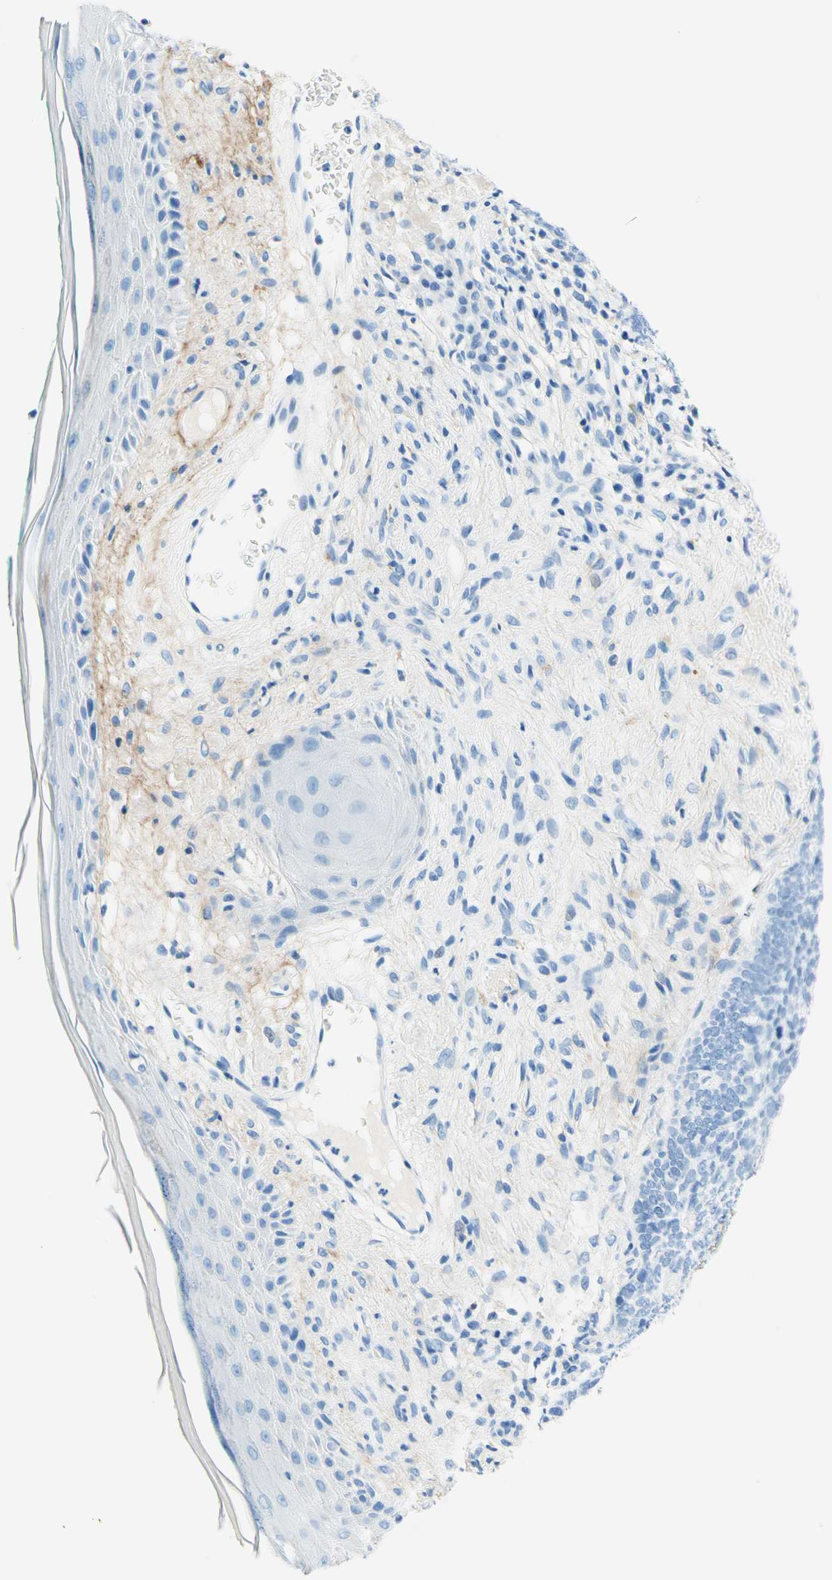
{"staining": {"intensity": "negative", "quantity": "none", "location": "none"}, "tissue": "skin cancer", "cell_type": "Tumor cells", "image_type": "cancer", "snomed": [{"axis": "morphology", "description": "Basal cell carcinoma"}, {"axis": "topography", "description": "Skin"}], "caption": "Tumor cells are negative for protein expression in human skin cancer.", "gene": "MFAP5", "patient": {"sex": "female", "age": 84}}